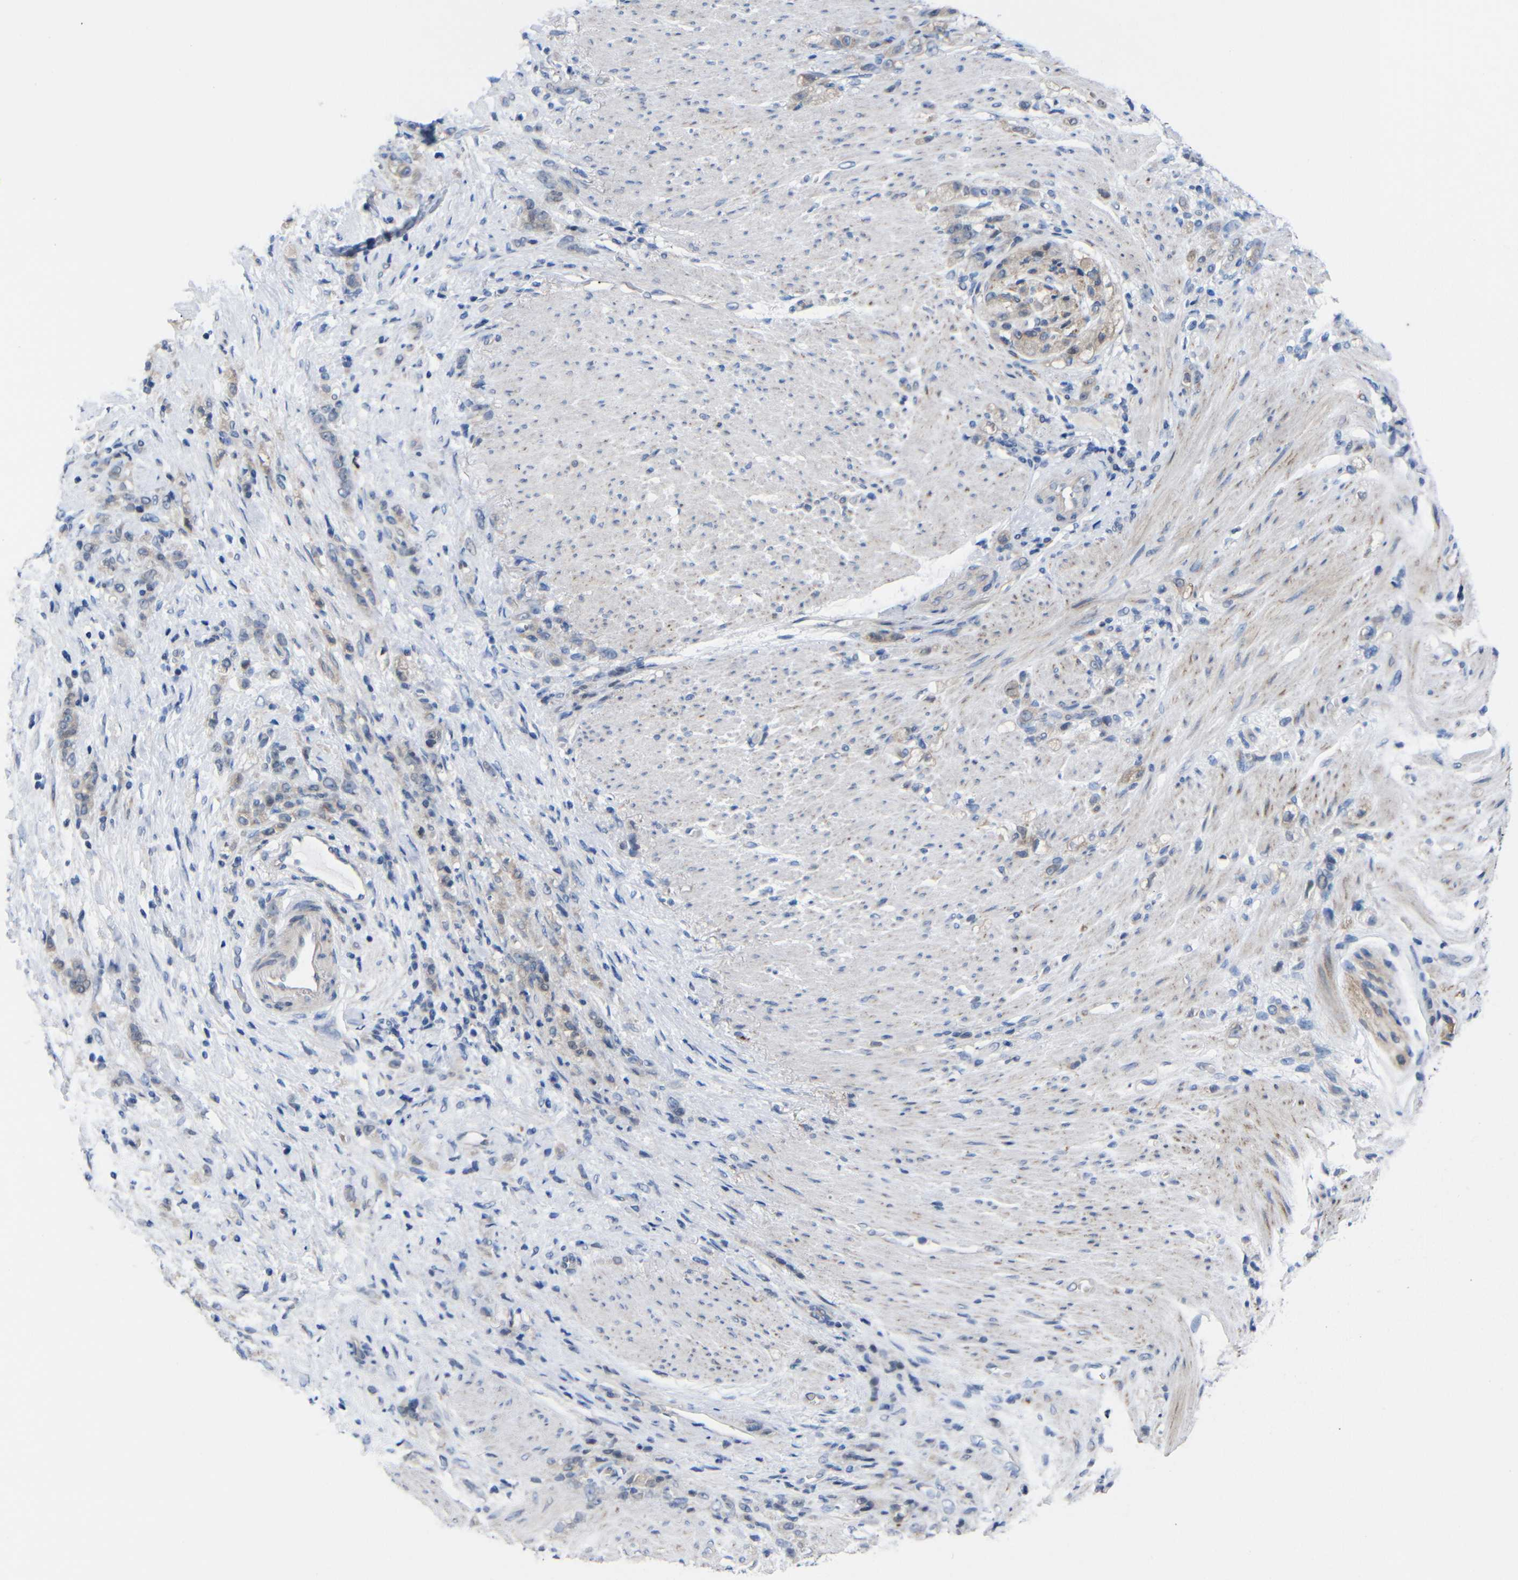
{"staining": {"intensity": "weak", "quantity": ">75%", "location": "cytoplasmic/membranous"}, "tissue": "stomach cancer", "cell_type": "Tumor cells", "image_type": "cancer", "snomed": [{"axis": "morphology", "description": "Adenocarcinoma, NOS"}, {"axis": "topography", "description": "Stomach"}], "caption": "Immunohistochemical staining of stomach adenocarcinoma exhibits low levels of weak cytoplasmic/membranous staining in about >75% of tumor cells.", "gene": "CMTM1", "patient": {"sex": "male", "age": 82}}